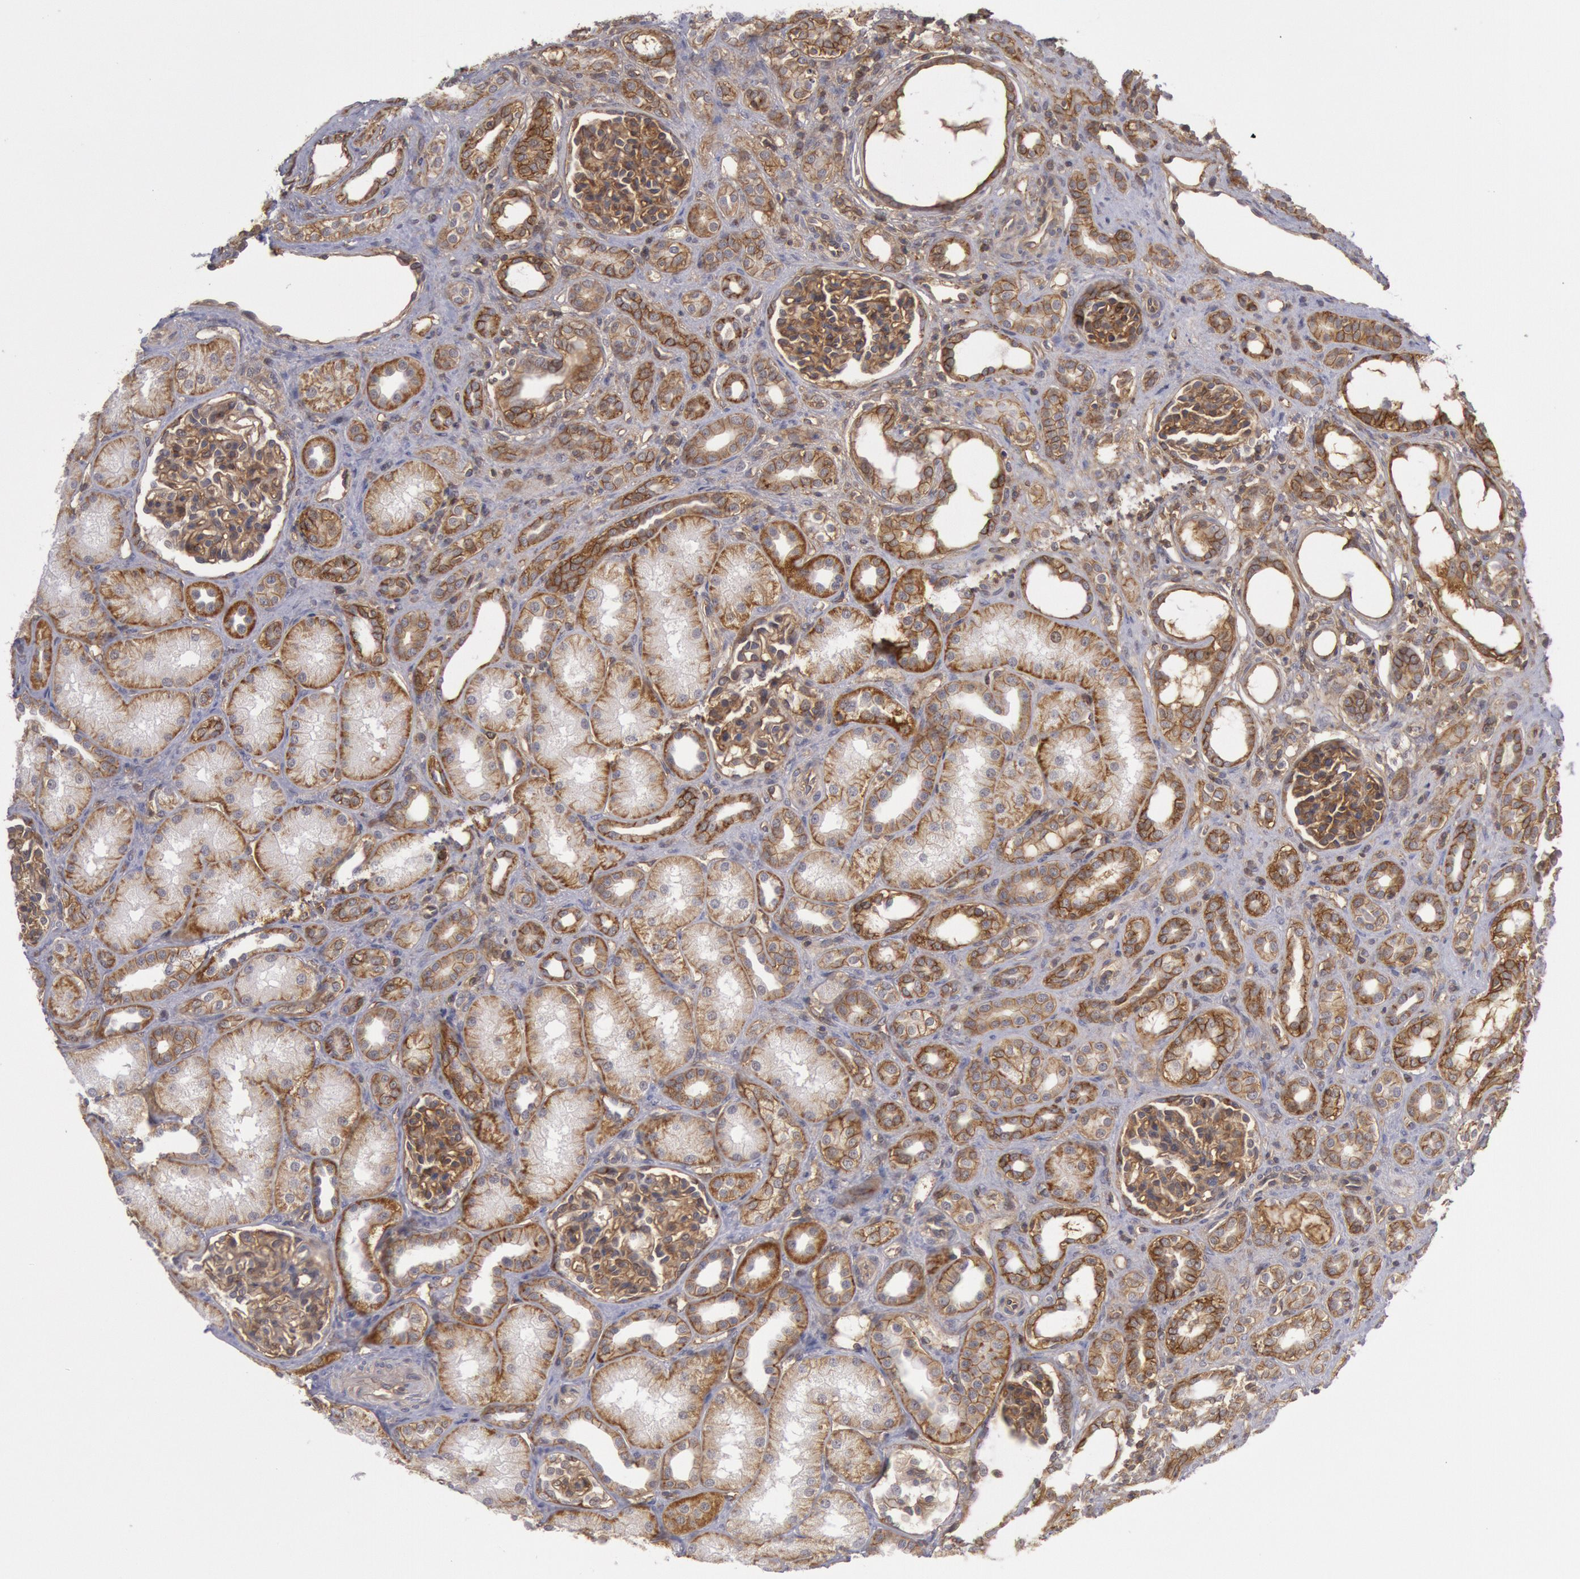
{"staining": {"intensity": "weak", "quantity": "25%-75%", "location": "cytoplasmic/membranous"}, "tissue": "kidney", "cell_type": "Cells in glomeruli", "image_type": "normal", "snomed": [{"axis": "morphology", "description": "Normal tissue, NOS"}, {"axis": "topography", "description": "Kidney"}], "caption": "About 25%-75% of cells in glomeruli in benign kidney demonstrate weak cytoplasmic/membranous protein positivity as visualized by brown immunohistochemical staining.", "gene": "STX4", "patient": {"sex": "male", "age": 7}}